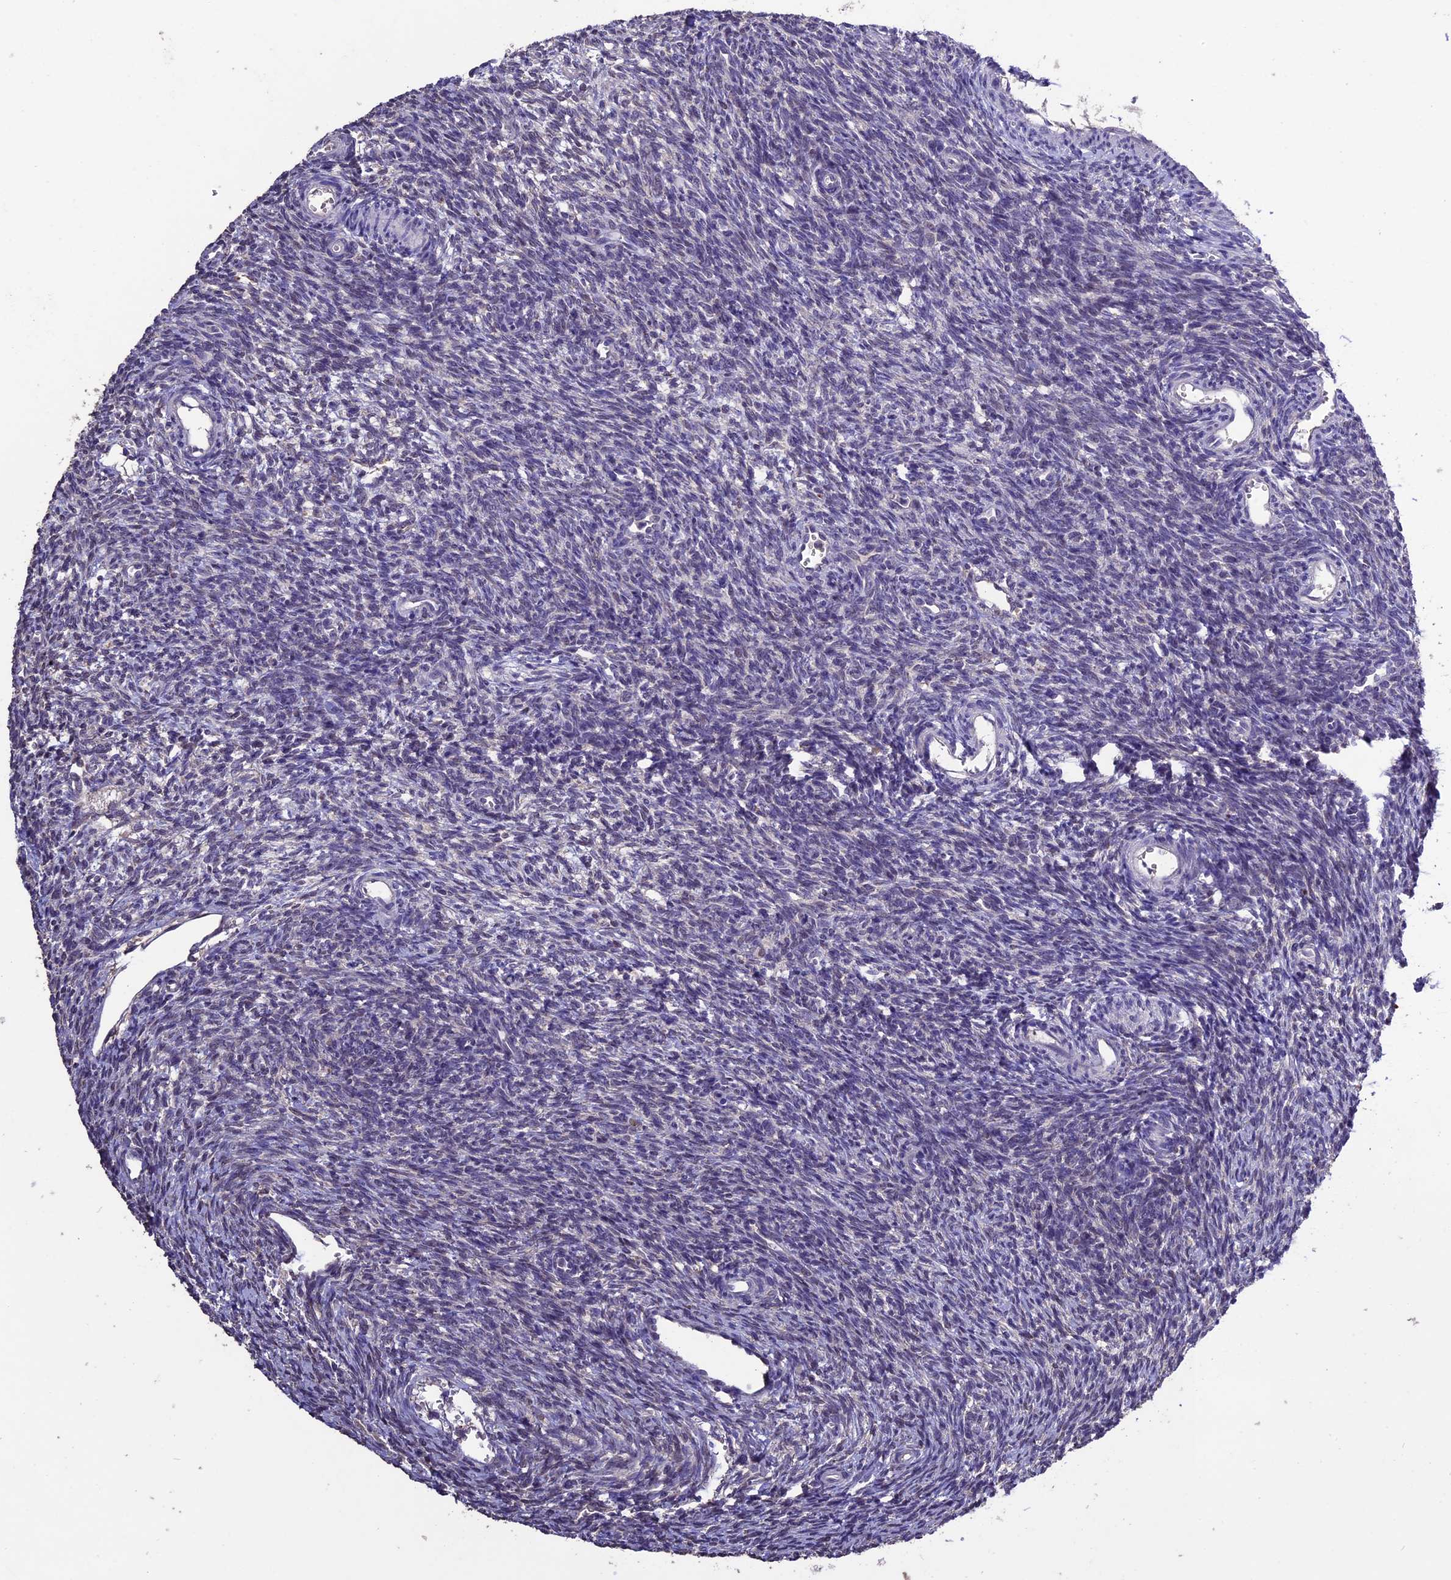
{"staining": {"intensity": "negative", "quantity": "none", "location": "none"}, "tissue": "ovary", "cell_type": "Ovarian stroma cells", "image_type": "normal", "snomed": [{"axis": "morphology", "description": "Normal tissue, NOS"}, {"axis": "topography", "description": "Ovary"}], "caption": "High magnification brightfield microscopy of unremarkable ovary stained with DAB (3,3'-diaminobenzidine) (brown) and counterstained with hematoxylin (blue): ovarian stroma cells show no significant expression.", "gene": "DIS3L", "patient": {"sex": "female", "age": 39}}